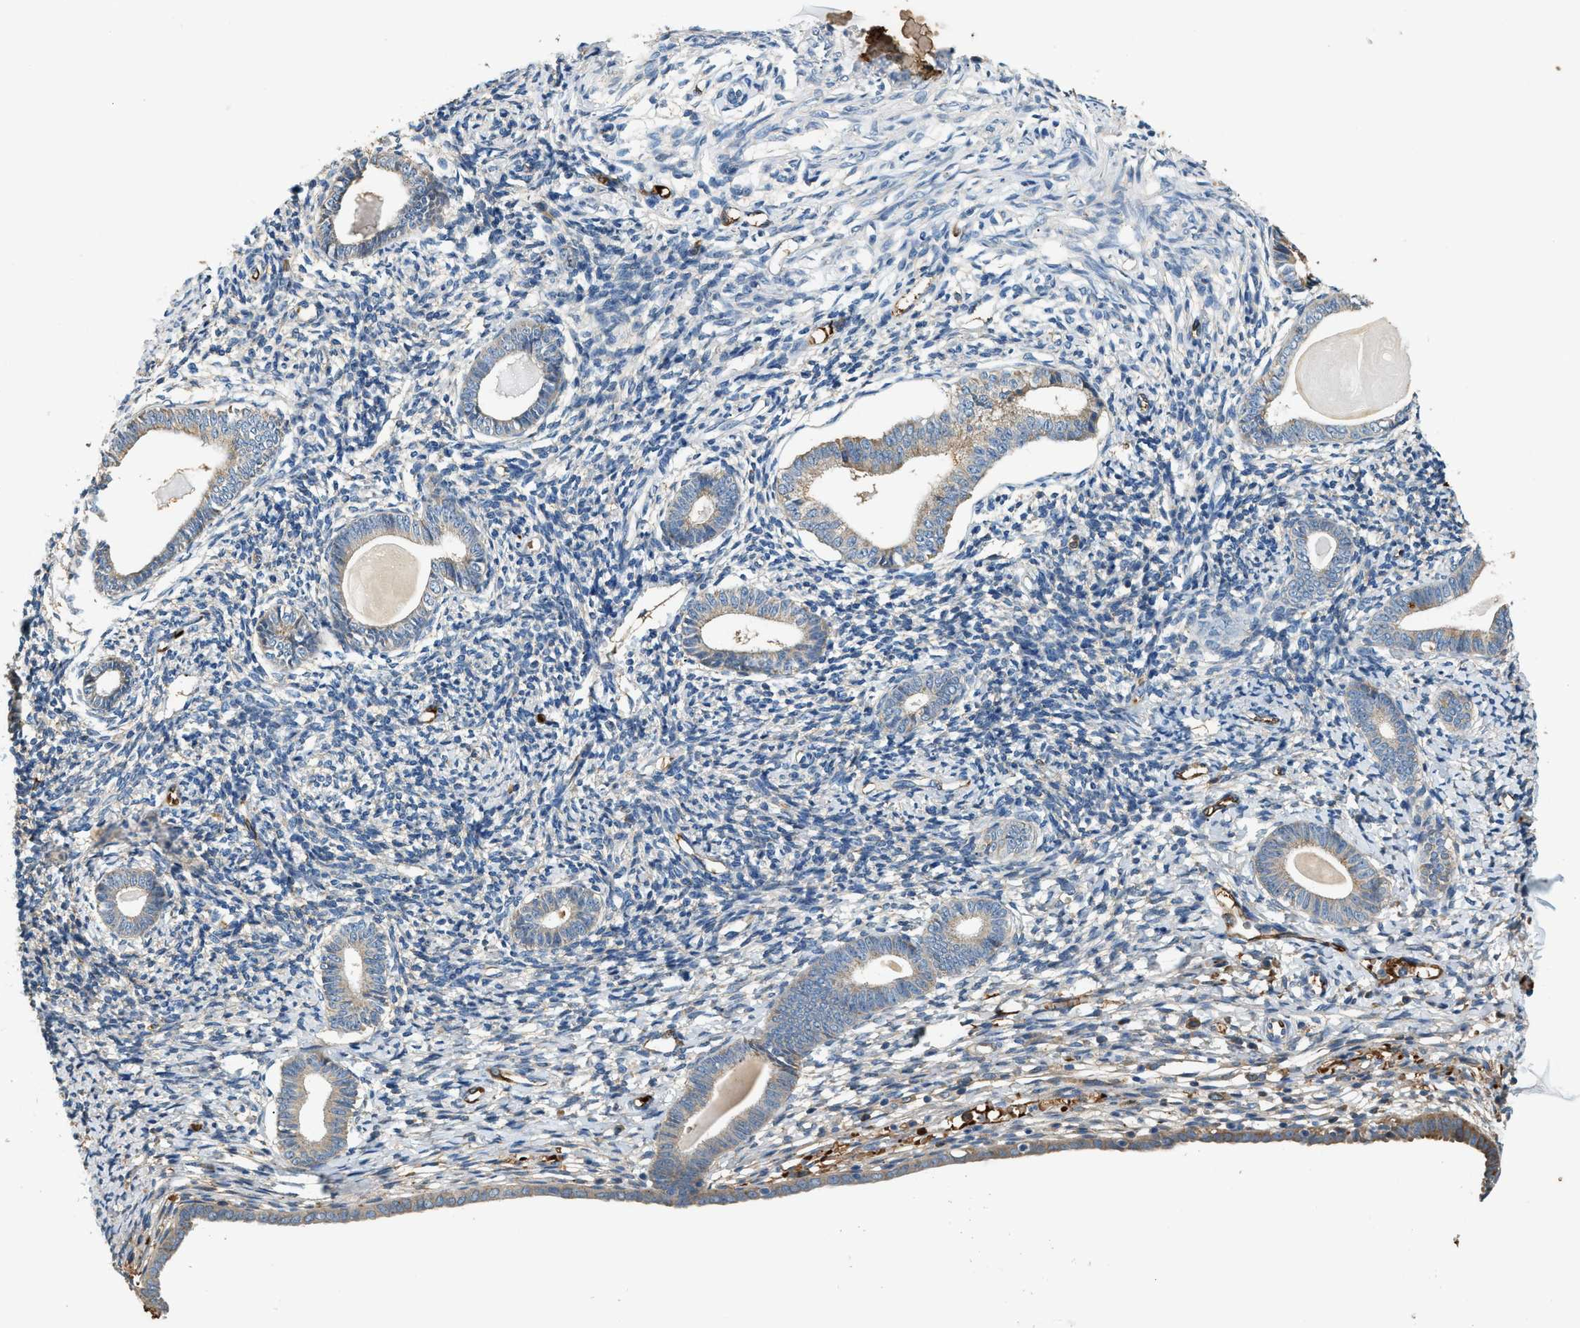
{"staining": {"intensity": "moderate", "quantity": "<25%", "location": "cytoplasmic/membranous"}, "tissue": "endometrium", "cell_type": "Cells in endometrial stroma", "image_type": "normal", "snomed": [{"axis": "morphology", "description": "Normal tissue, NOS"}, {"axis": "topography", "description": "Endometrium"}], "caption": "Approximately <25% of cells in endometrial stroma in benign human endometrium display moderate cytoplasmic/membranous protein staining as visualized by brown immunohistochemical staining.", "gene": "CYTH2", "patient": {"sex": "female", "age": 71}}